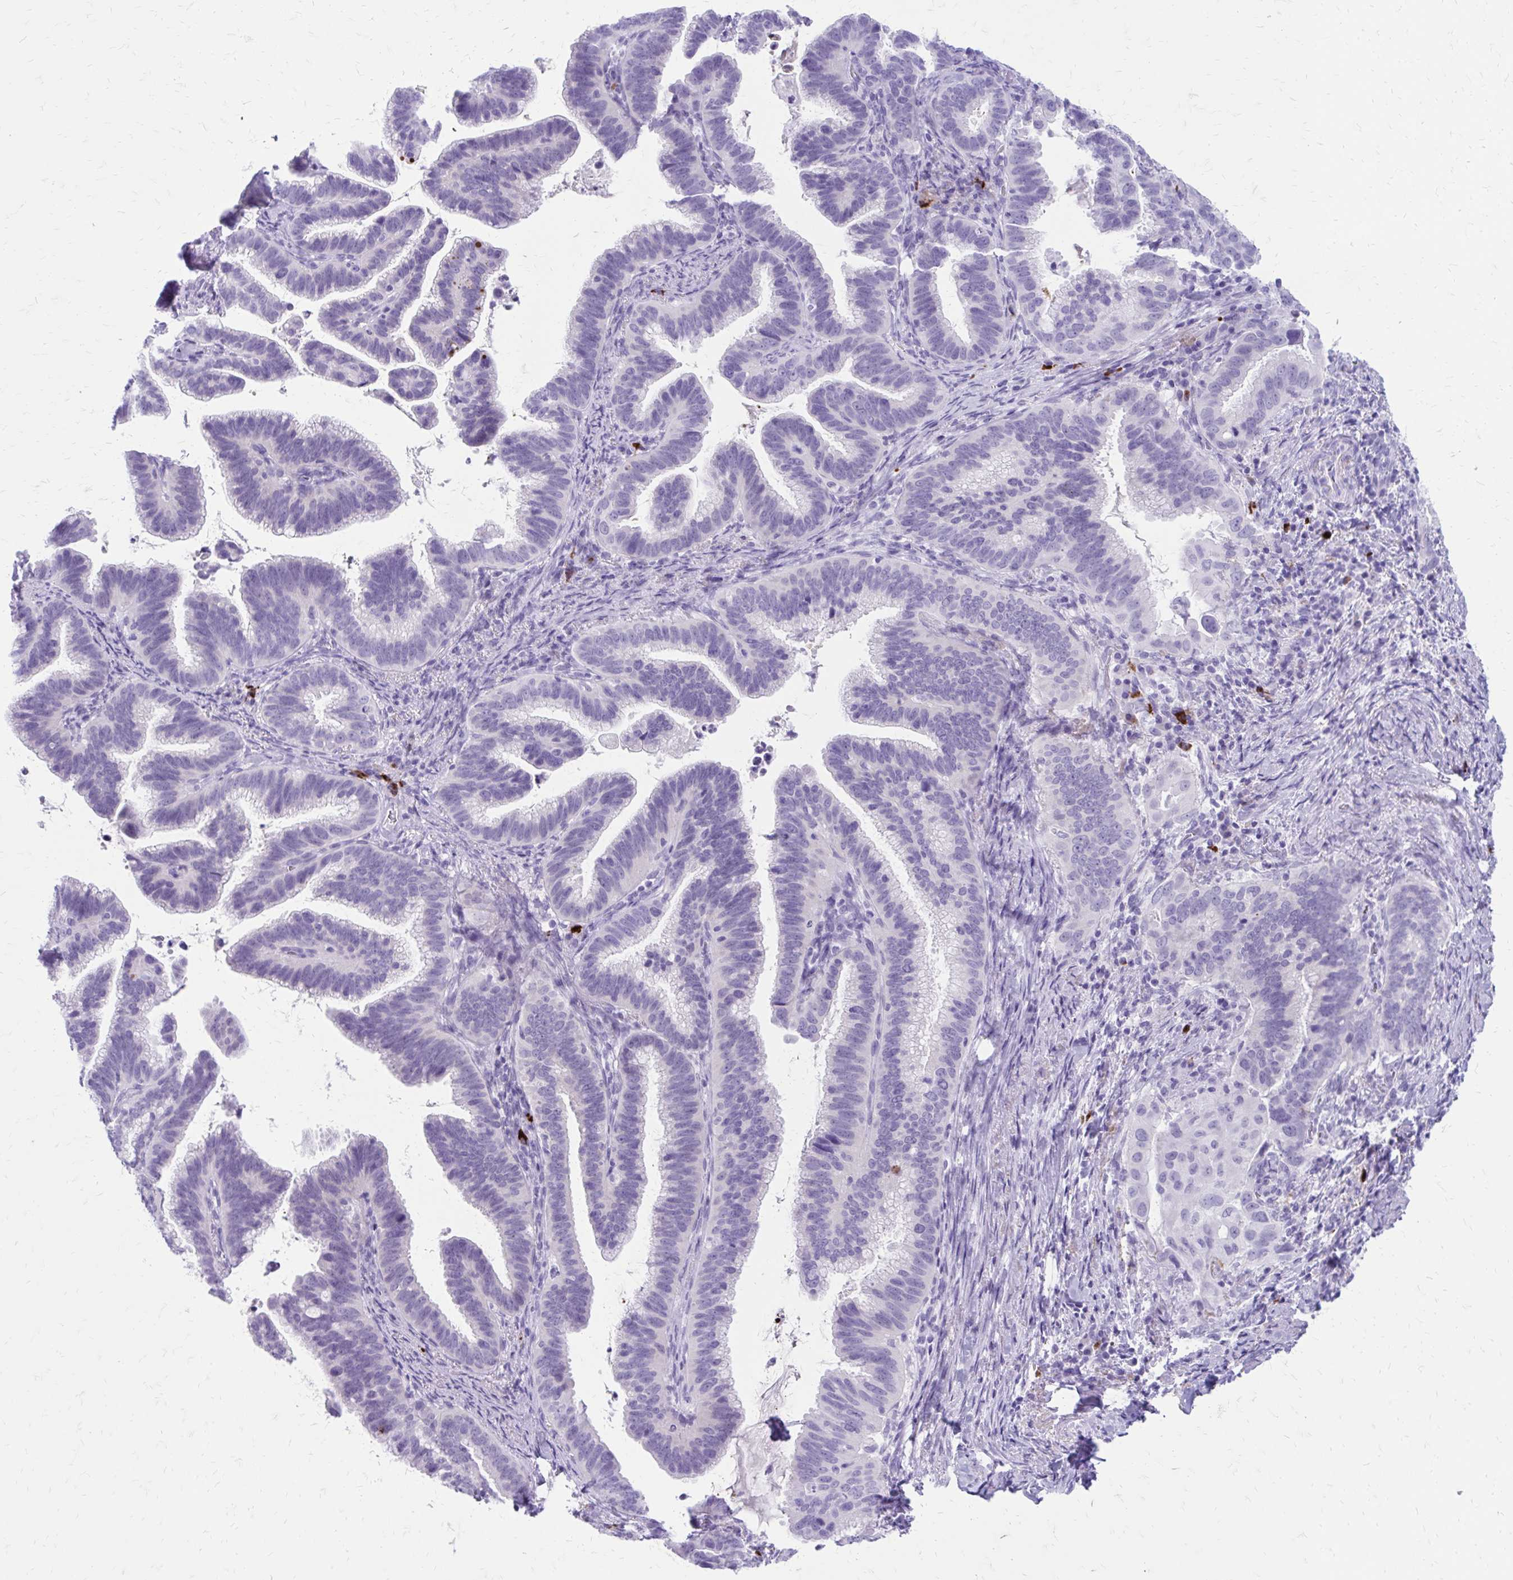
{"staining": {"intensity": "negative", "quantity": "none", "location": "none"}, "tissue": "cervical cancer", "cell_type": "Tumor cells", "image_type": "cancer", "snomed": [{"axis": "morphology", "description": "Adenocarcinoma, NOS"}, {"axis": "topography", "description": "Cervix"}], "caption": "This is an immunohistochemistry (IHC) histopathology image of human adenocarcinoma (cervical). There is no expression in tumor cells.", "gene": "SATL1", "patient": {"sex": "female", "age": 61}}